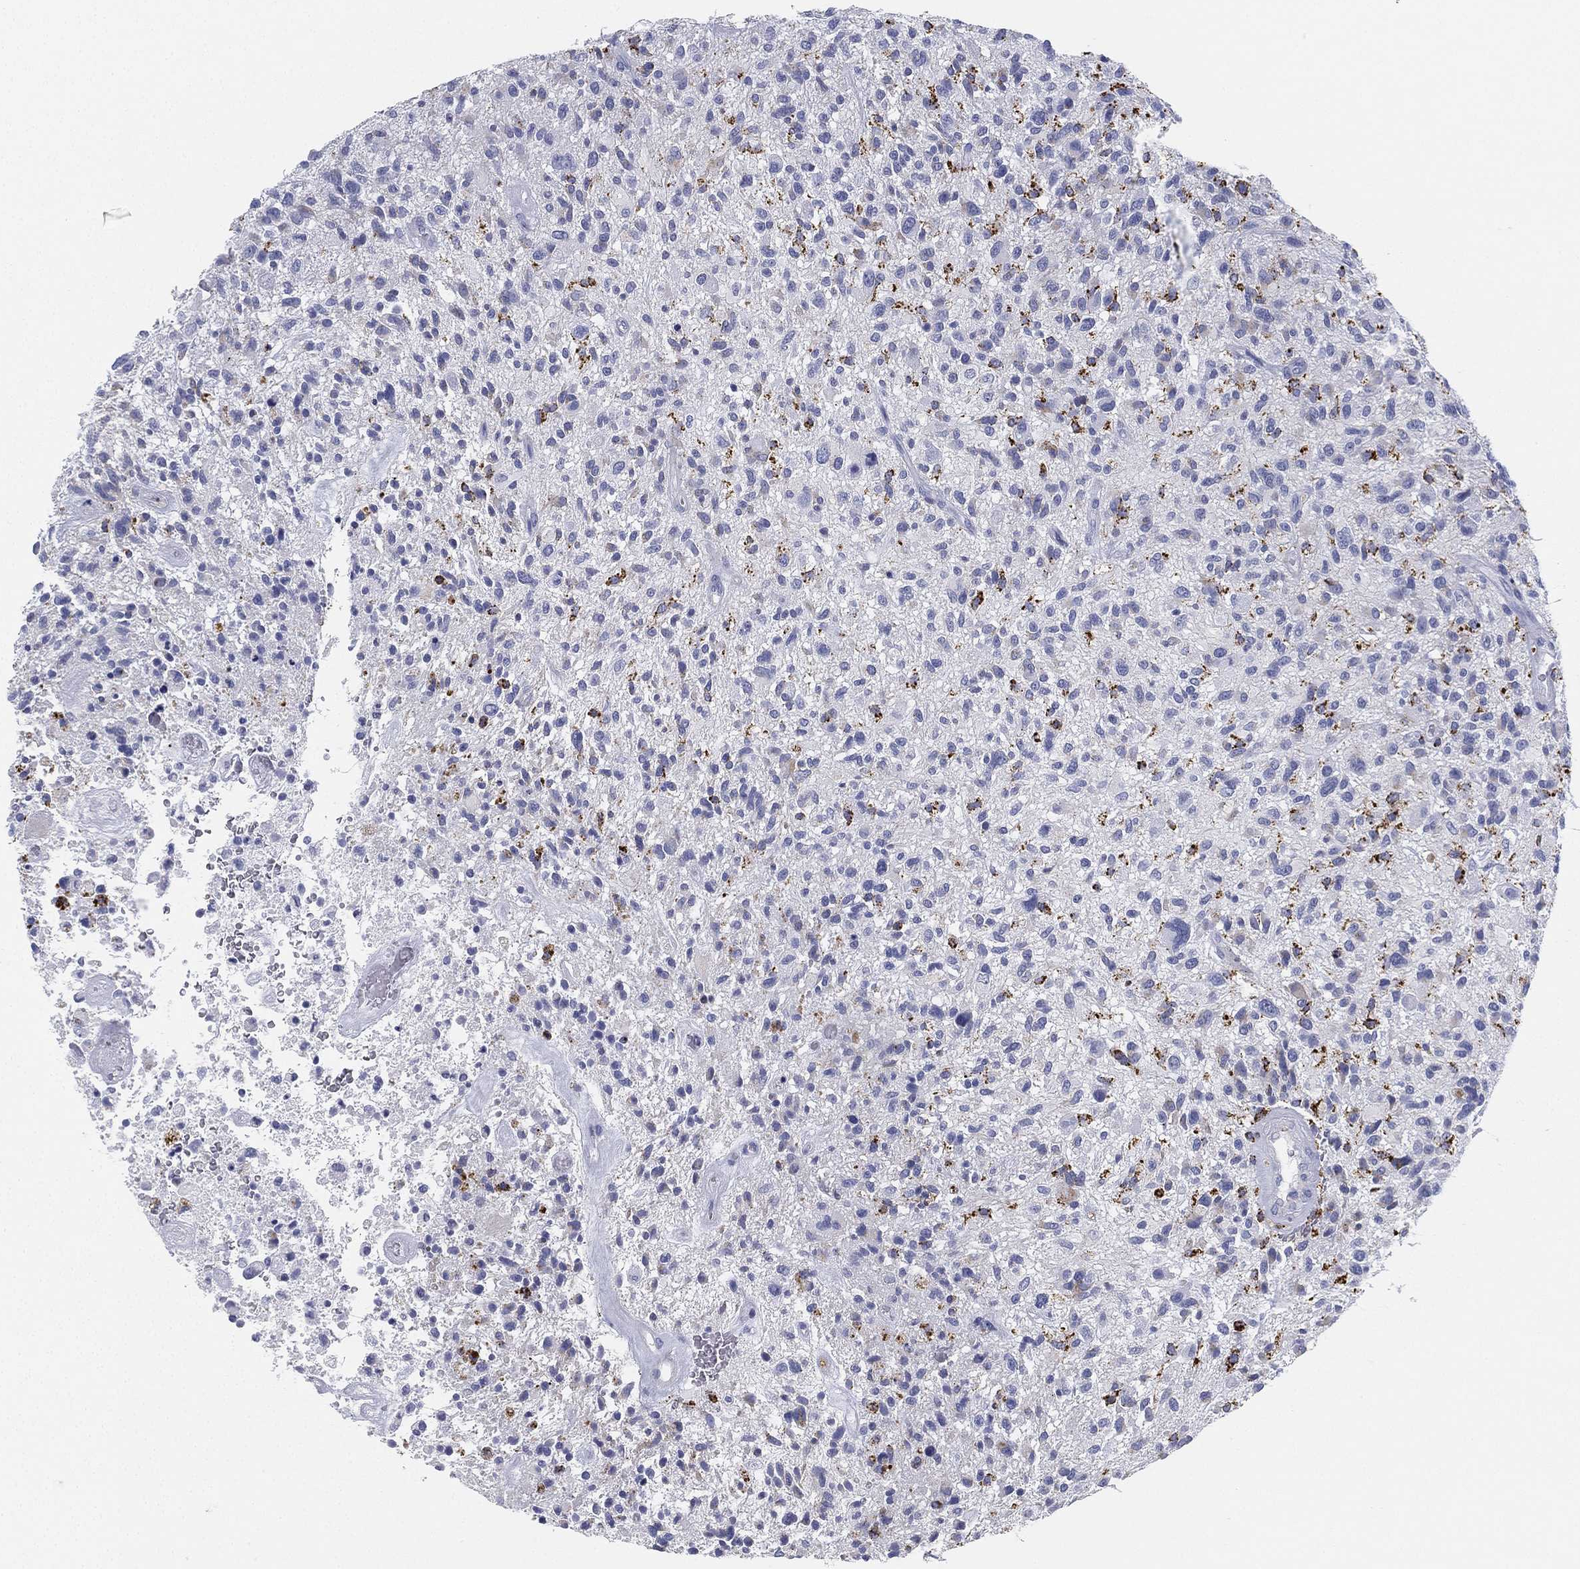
{"staining": {"intensity": "moderate", "quantity": "<25%", "location": "cytoplasmic/membranous"}, "tissue": "glioma", "cell_type": "Tumor cells", "image_type": "cancer", "snomed": [{"axis": "morphology", "description": "Glioma, malignant, High grade"}, {"axis": "topography", "description": "Brain"}], "caption": "Immunohistochemistry (IHC) micrograph of neoplastic tissue: human glioma stained using immunohistochemistry demonstrates low levels of moderate protein expression localized specifically in the cytoplasmic/membranous of tumor cells, appearing as a cytoplasmic/membranous brown color.", "gene": "NPC2", "patient": {"sex": "male", "age": 47}}